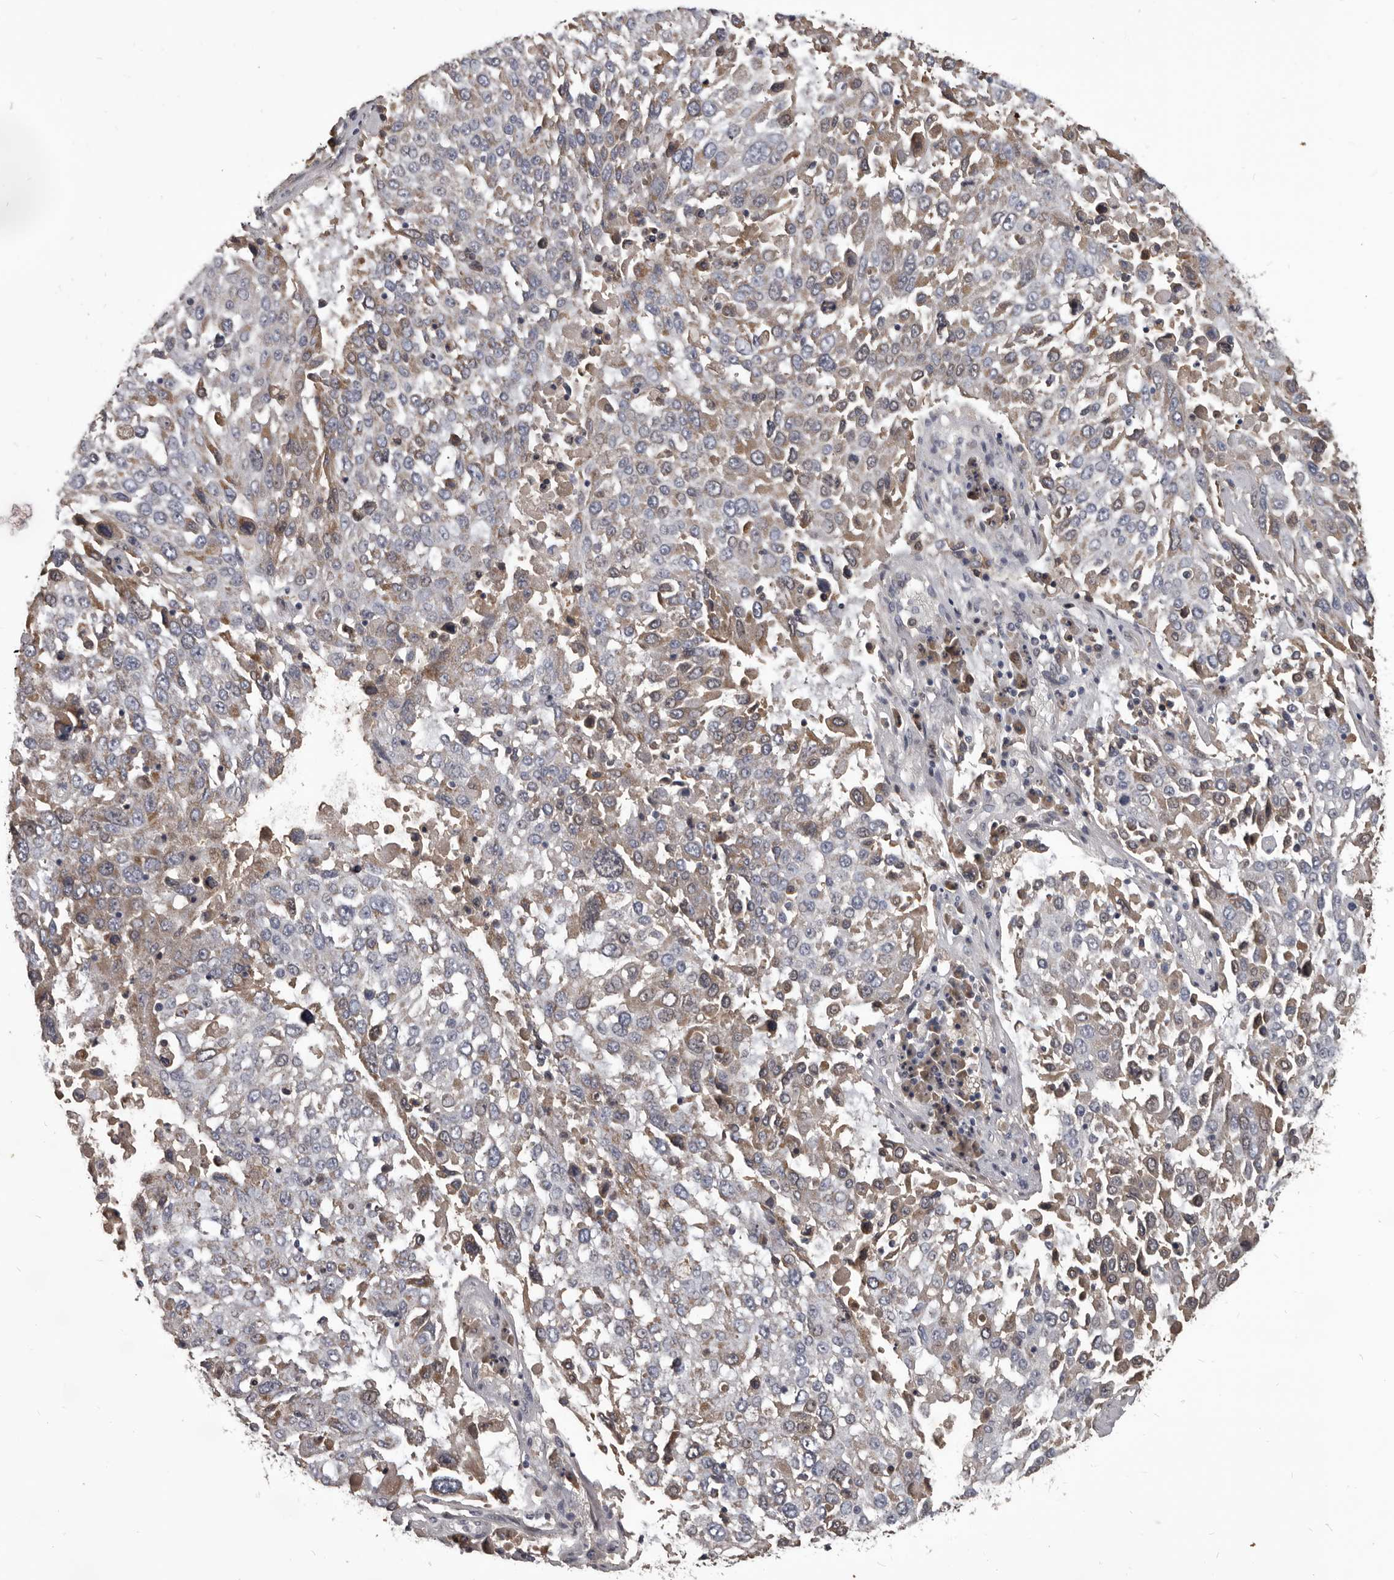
{"staining": {"intensity": "weak", "quantity": "25%-75%", "location": "cytoplasmic/membranous"}, "tissue": "lung cancer", "cell_type": "Tumor cells", "image_type": "cancer", "snomed": [{"axis": "morphology", "description": "Squamous cell carcinoma, NOS"}, {"axis": "topography", "description": "Lung"}], "caption": "Immunohistochemistry (IHC) image of human squamous cell carcinoma (lung) stained for a protein (brown), which displays low levels of weak cytoplasmic/membranous positivity in approximately 25%-75% of tumor cells.", "gene": "ALDH5A1", "patient": {"sex": "male", "age": 65}}